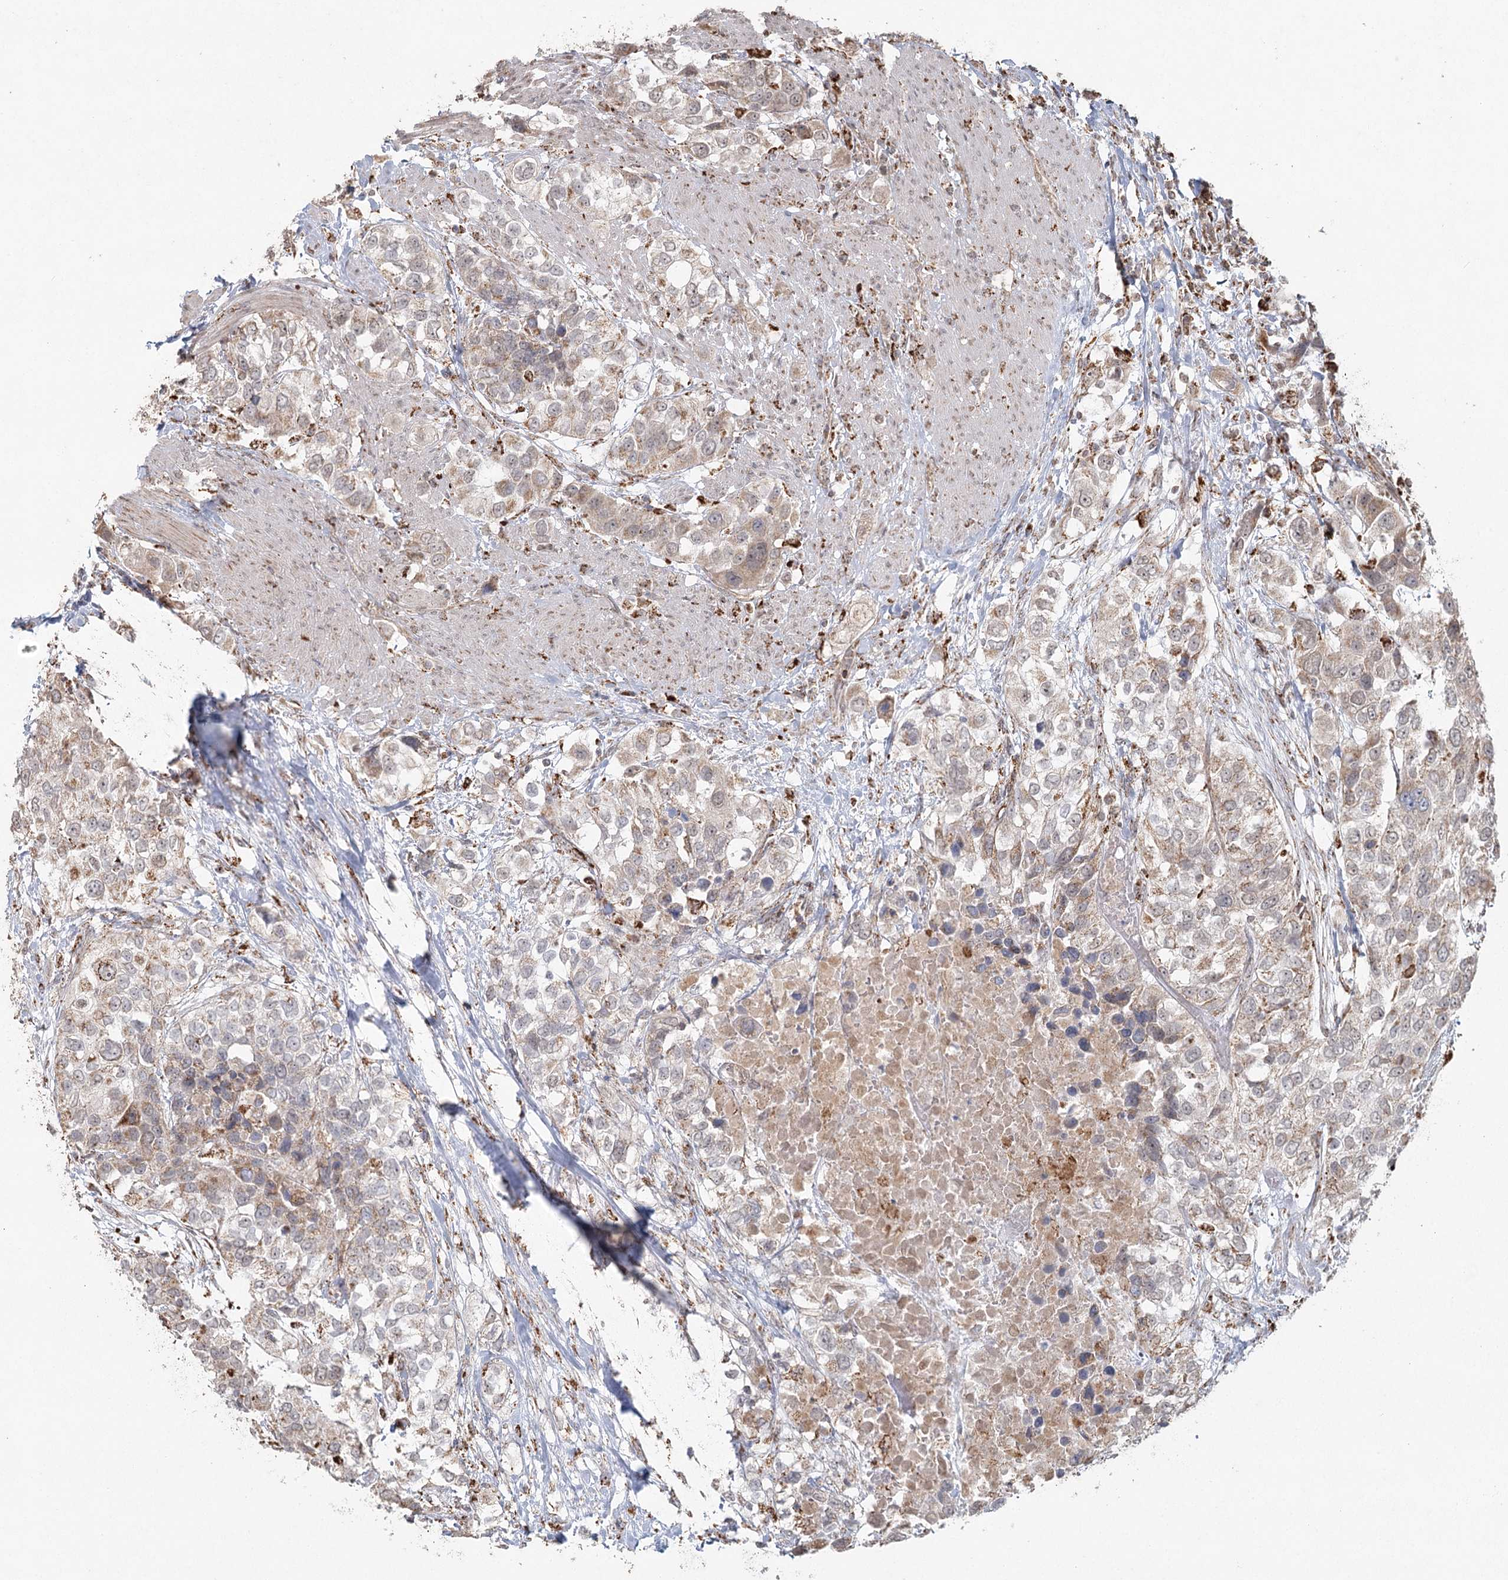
{"staining": {"intensity": "weak", "quantity": ">75%", "location": "cytoplasmic/membranous"}, "tissue": "urothelial cancer", "cell_type": "Tumor cells", "image_type": "cancer", "snomed": [{"axis": "morphology", "description": "Urothelial carcinoma, High grade"}, {"axis": "topography", "description": "Urinary bladder"}], "caption": "An immunohistochemistry histopathology image of neoplastic tissue is shown. Protein staining in brown shows weak cytoplasmic/membranous positivity in urothelial carcinoma (high-grade) within tumor cells.", "gene": "LACTB", "patient": {"sex": "female", "age": 80}}